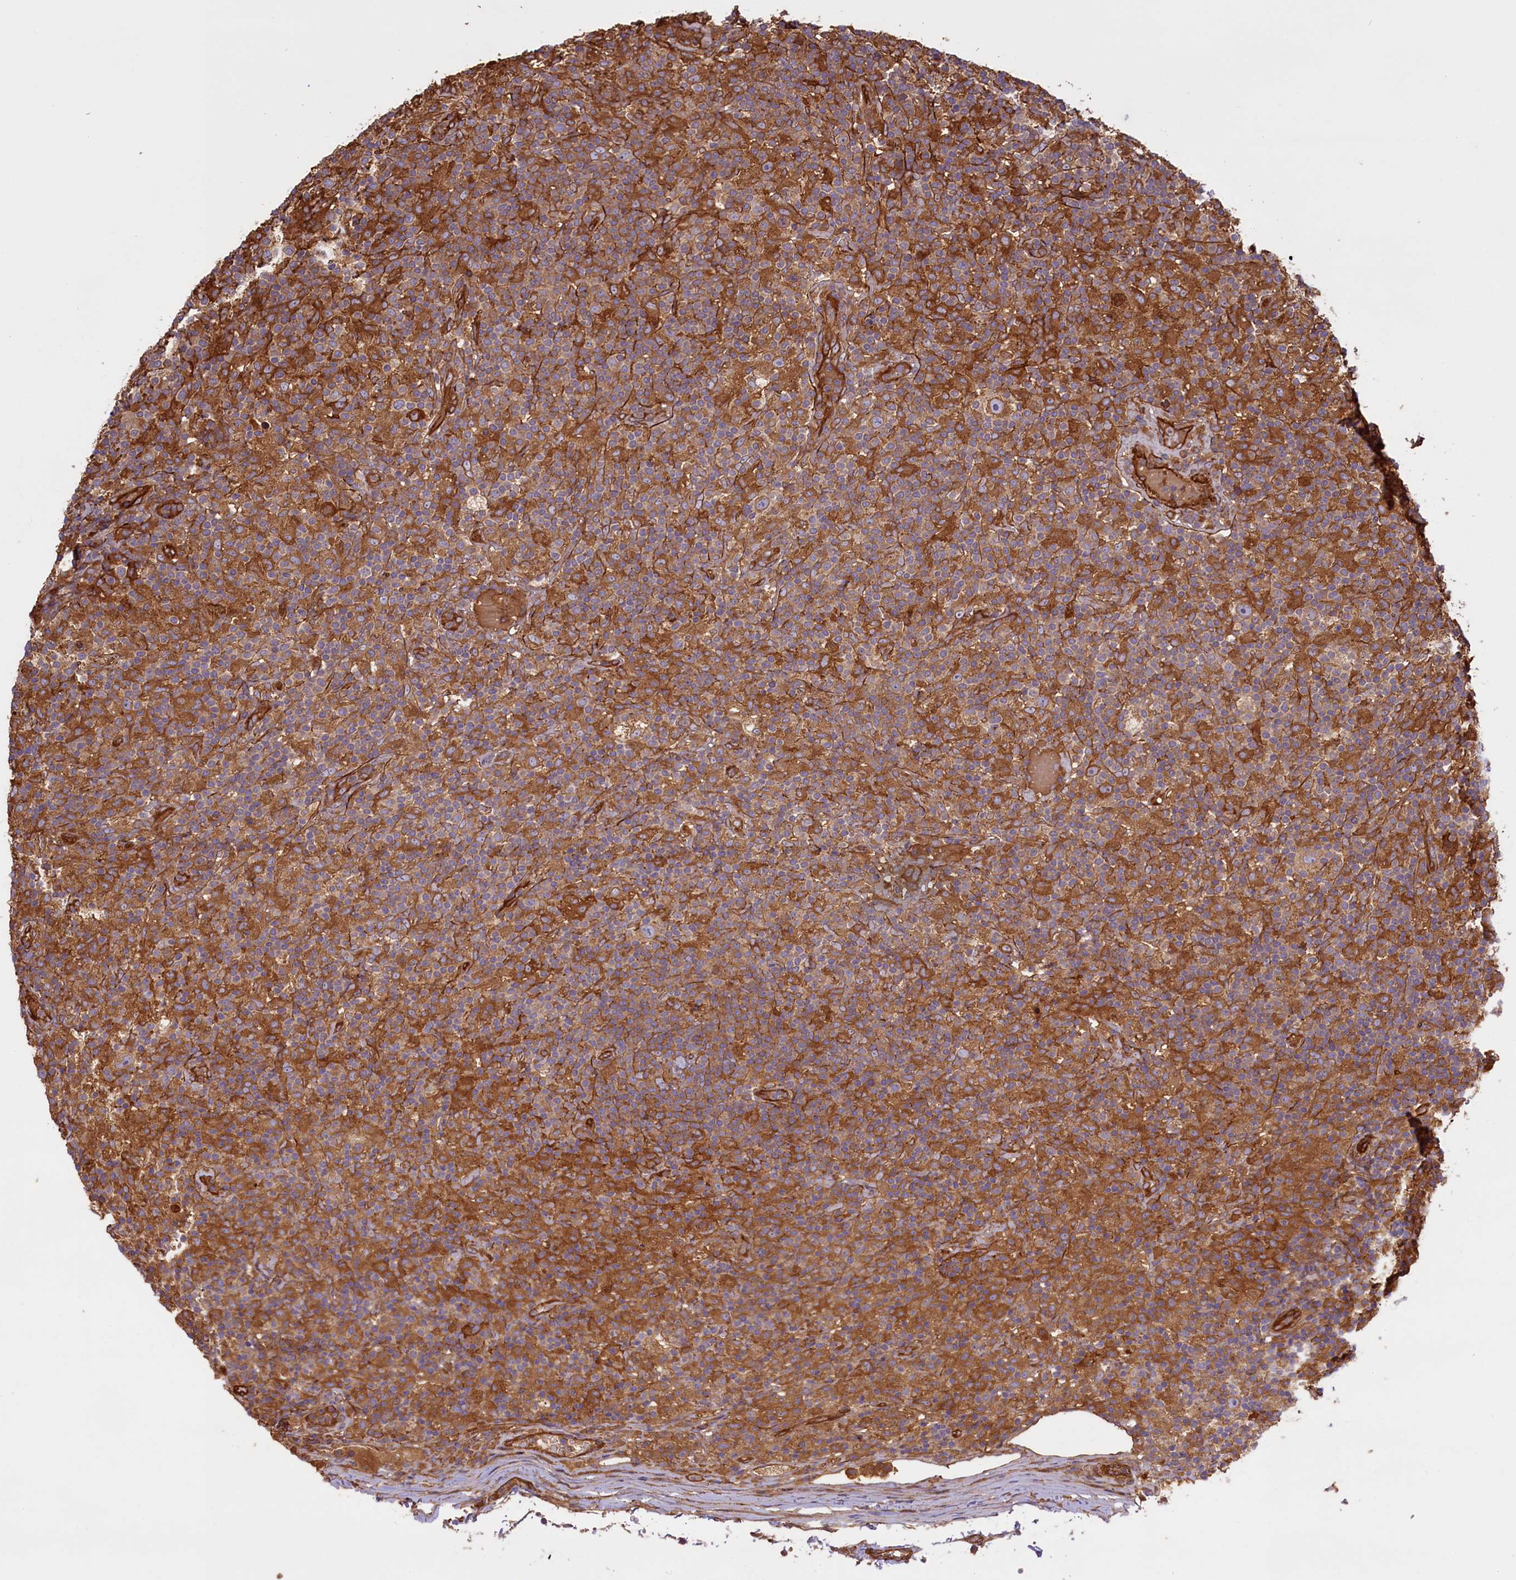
{"staining": {"intensity": "moderate", "quantity": ">75%", "location": "cytoplasmic/membranous"}, "tissue": "lymphoma", "cell_type": "Tumor cells", "image_type": "cancer", "snomed": [{"axis": "morphology", "description": "Hodgkin's disease, NOS"}, {"axis": "topography", "description": "Lymph node"}], "caption": "Human Hodgkin's disease stained with a protein marker displays moderate staining in tumor cells.", "gene": "FUZ", "patient": {"sex": "male", "age": 70}}